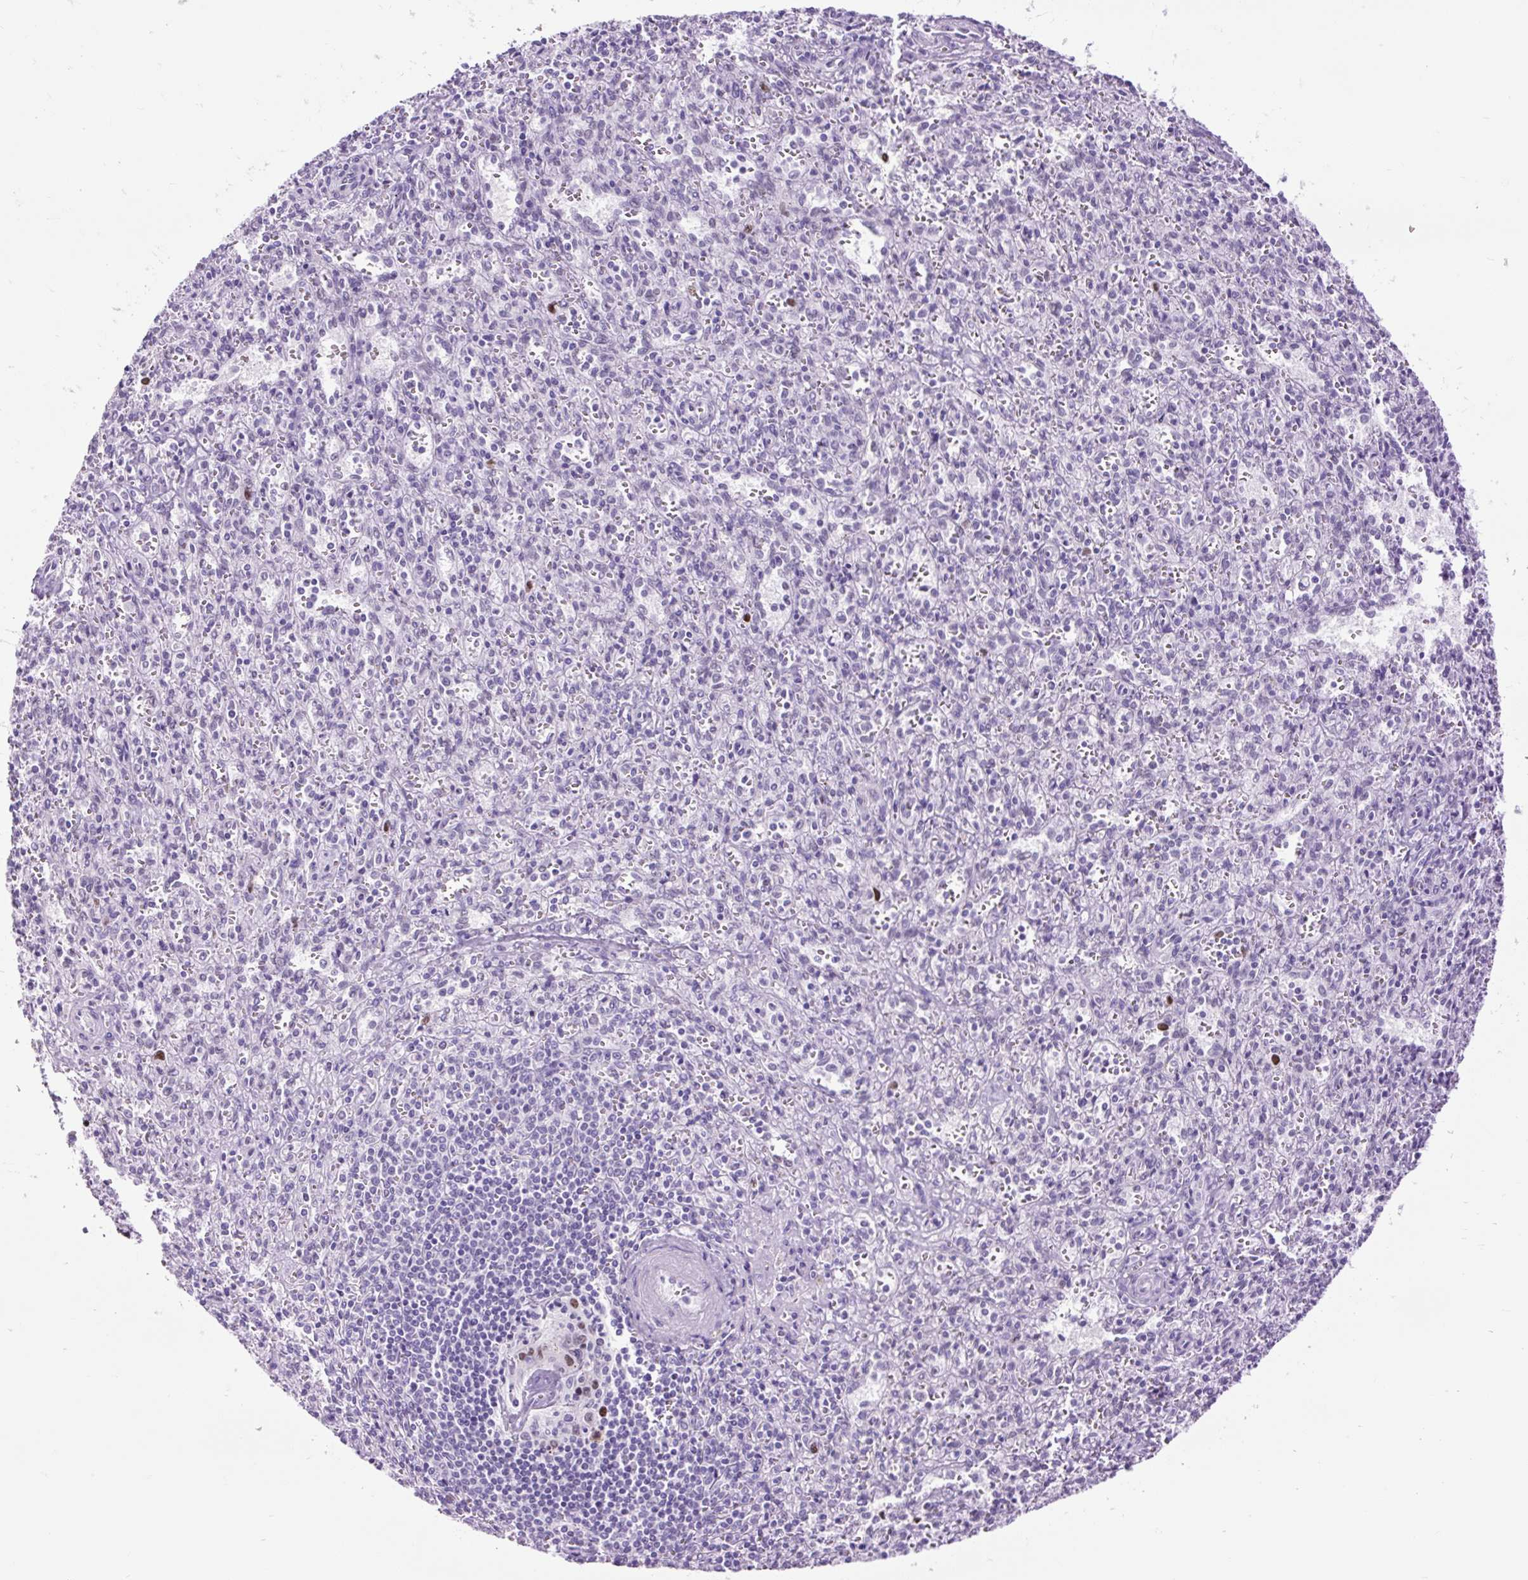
{"staining": {"intensity": "negative", "quantity": "none", "location": "none"}, "tissue": "spleen", "cell_type": "Cells in red pulp", "image_type": "normal", "snomed": [{"axis": "morphology", "description": "Normal tissue, NOS"}, {"axis": "topography", "description": "Spleen"}], "caption": "IHC of unremarkable human spleen reveals no staining in cells in red pulp.", "gene": "RACGAP1", "patient": {"sex": "female", "age": 26}}